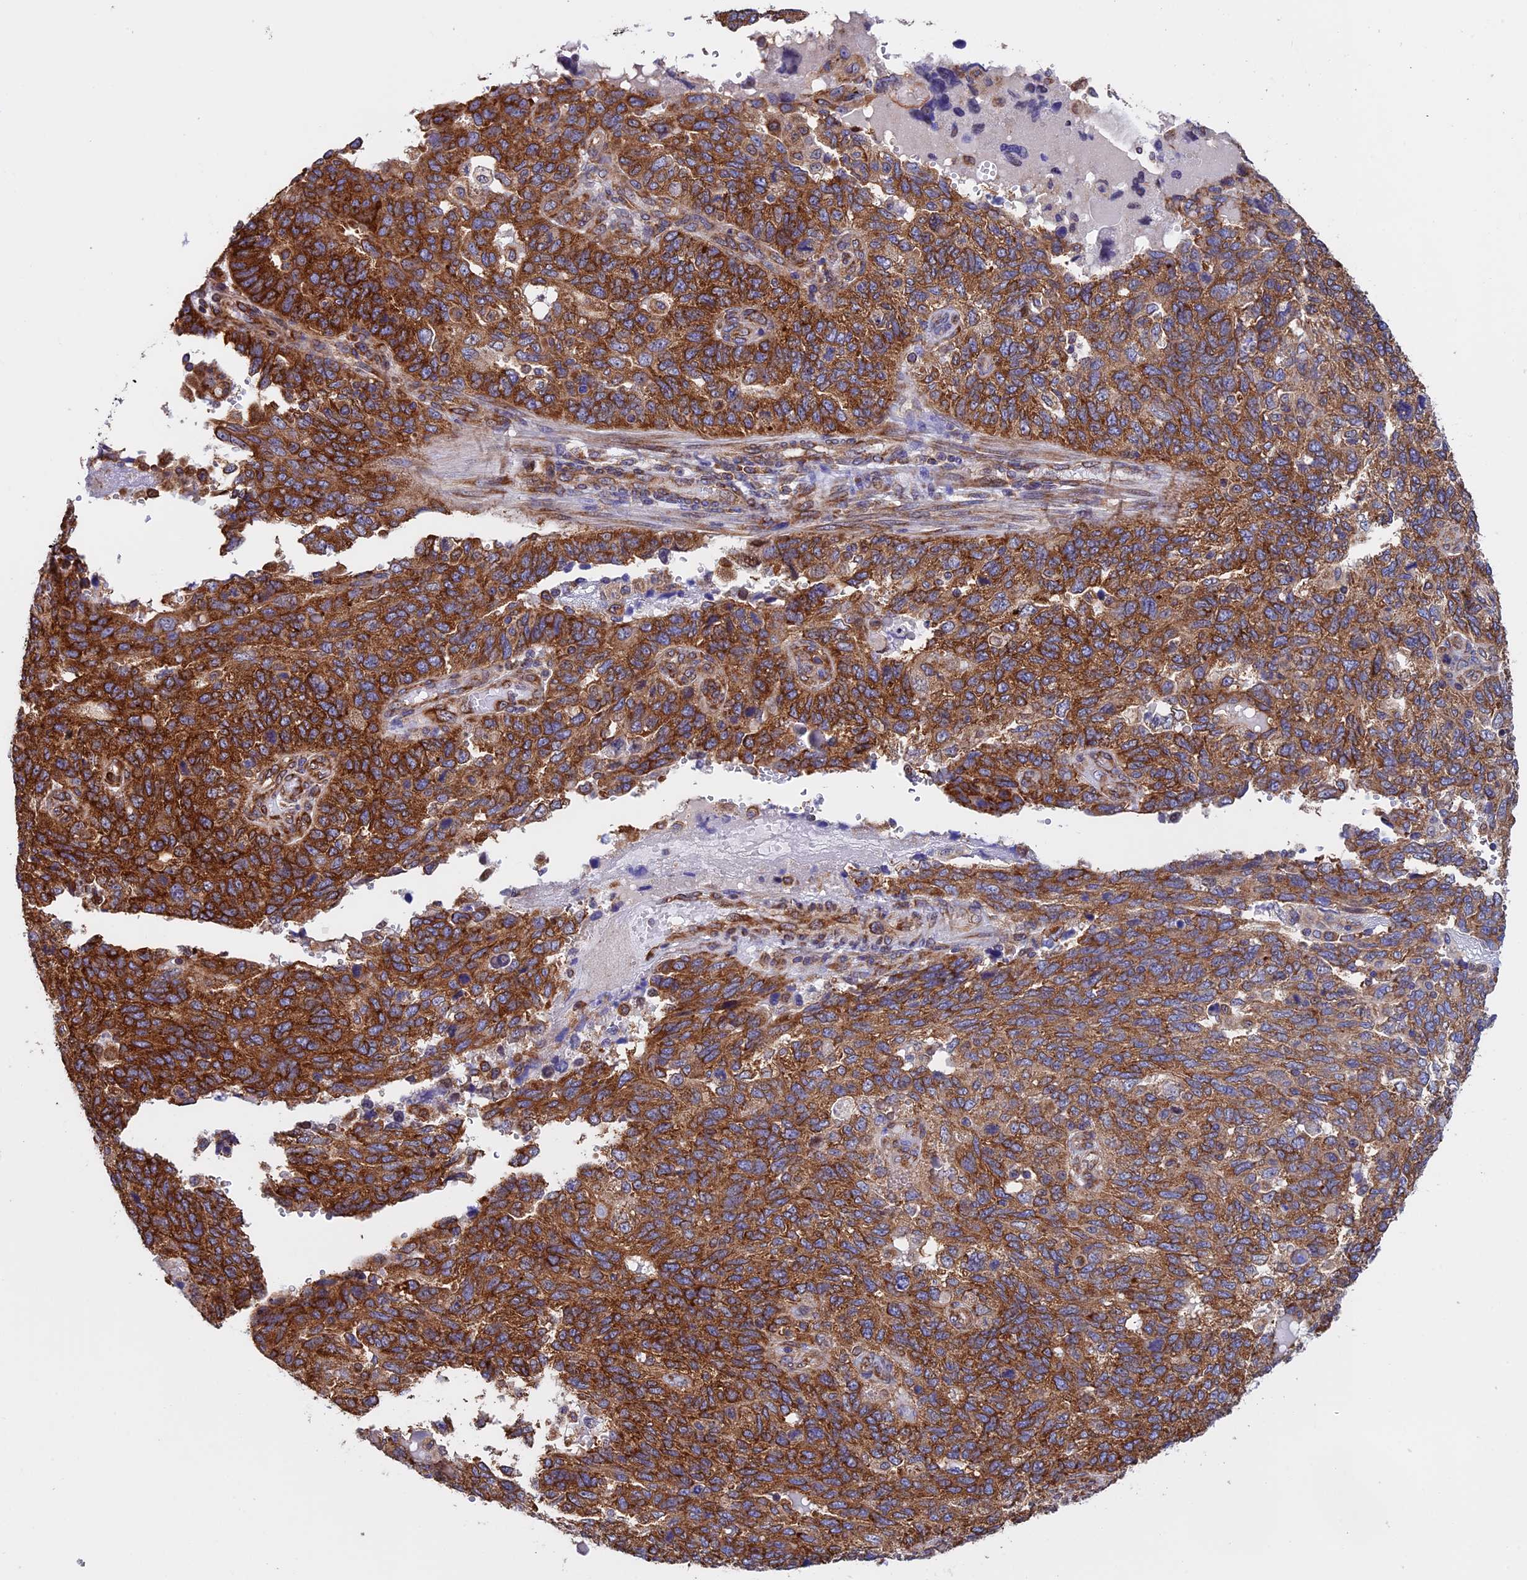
{"staining": {"intensity": "strong", "quantity": ">75%", "location": "cytoplasmic/membranous"}, "tissue": "endometrial cancer", "cell_type": "Tumor cells", "image_type": "cancer", "snomed": [{"axis": "morphology", "description": "Adenocarcinoma, NOS"}, {"axis": "topography", "description": "Endometrium"}], "caption": "Immunohistochemistry (IHC) micrograph of human endometrial cancer stained for a protein (brown), which reveals high levels of strong cytoplasmic/membranous positivity in about >75% of tumor cells.", "gene": "SLC9A5", "patient": {"sex": "female", "age": 66}}